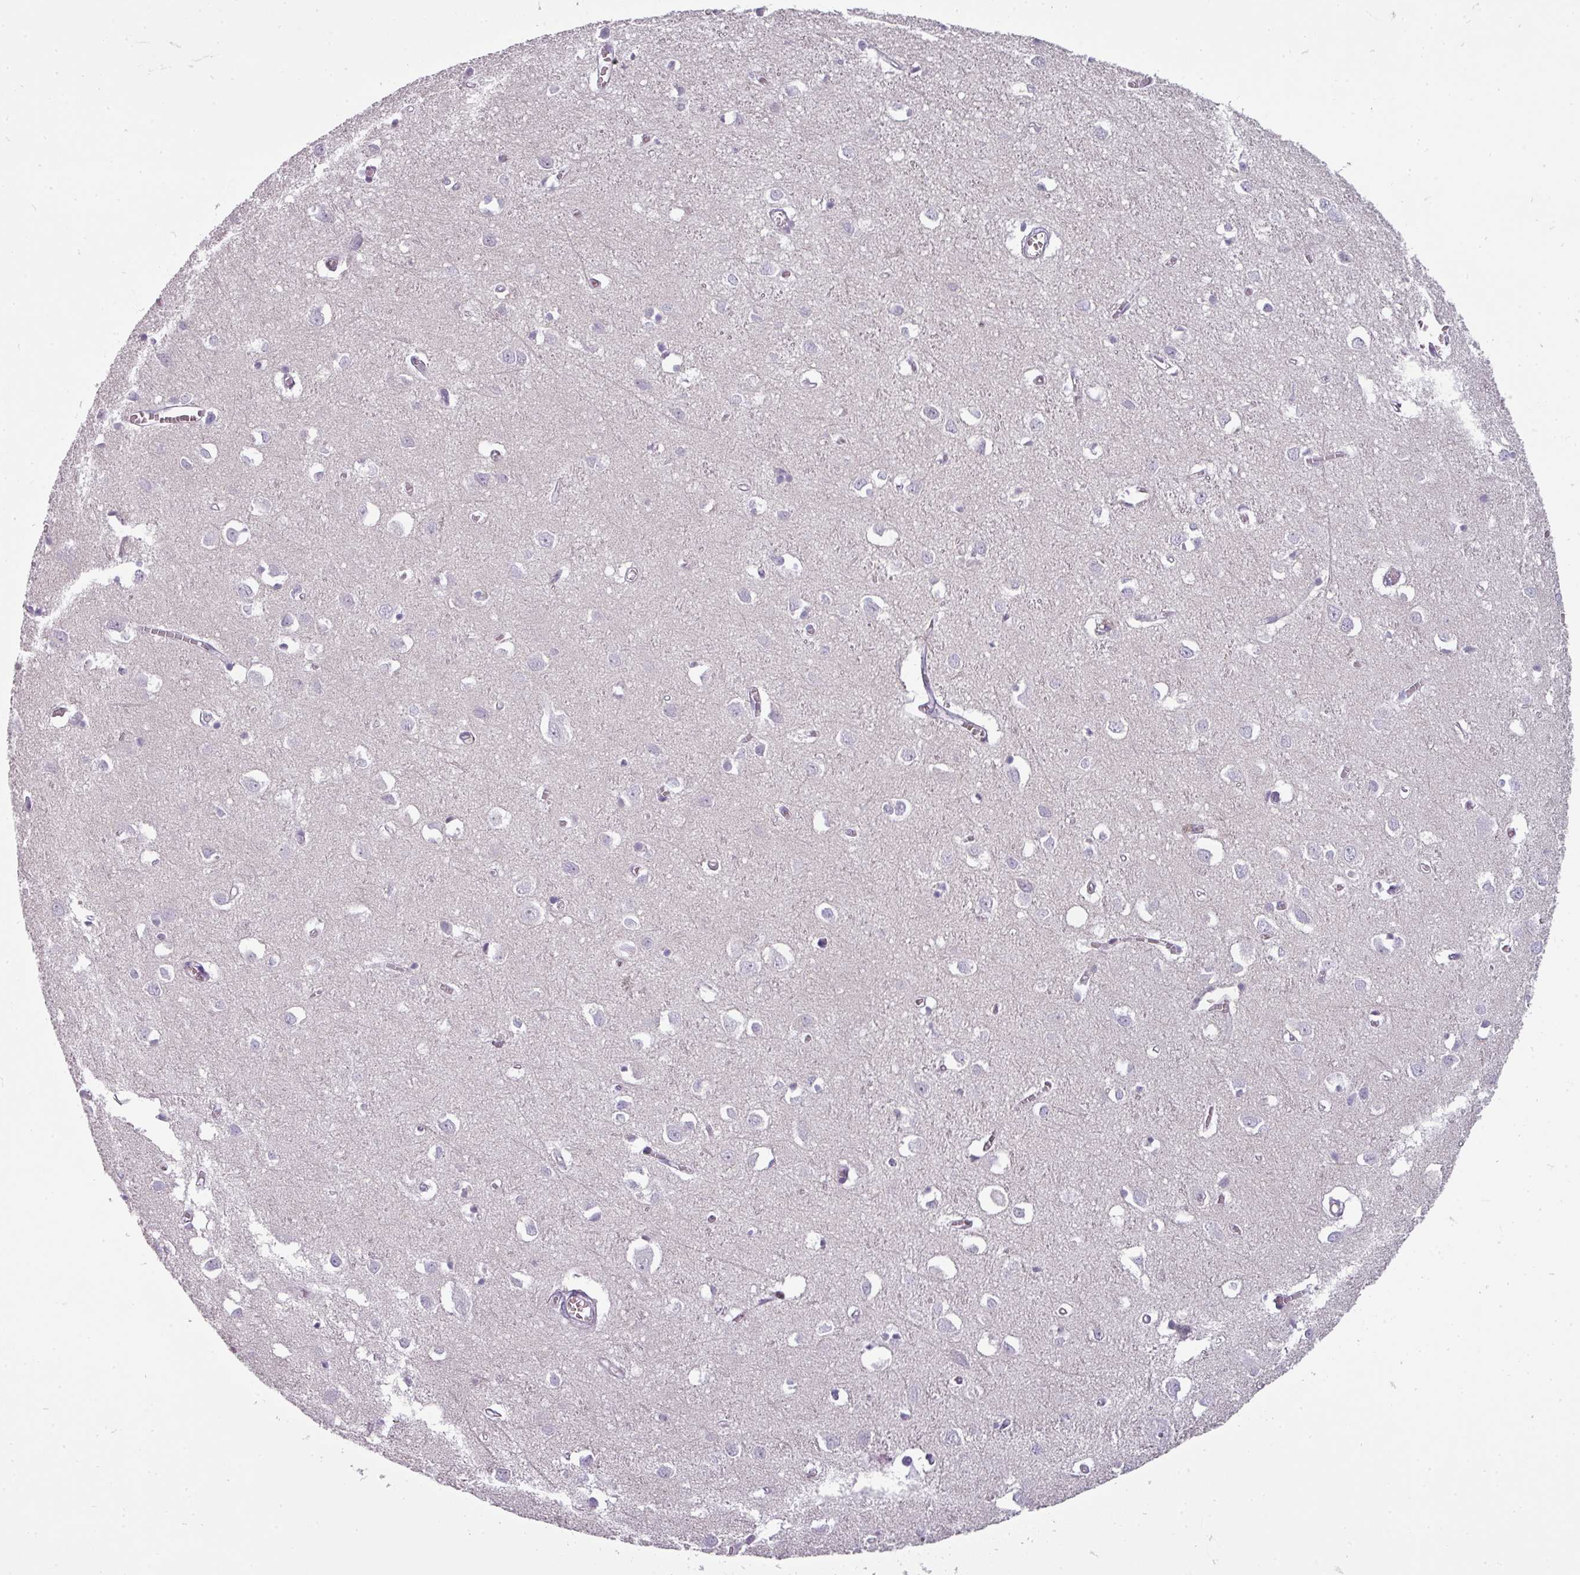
{"staining": {"intensity": "negative", "quantity": "none", "location": "none"}, "tissue": "cerebral cortex", "cell_type": "Endothelial cells", "image_type": "normal", "snomed": [{"axis": "morphology", "description": "Normal tissue, NOS"}, {"axis": "topography", "description": "Cerebral cortex"}], "caption": "A high-resolution image shows immunohistochemistry (IHC) staining of benign cerebral cortex, which exhibits no significant expression in endothelial cells.", "gene": "CHRDL1", "patient": {"sex": "female", "age": 64}}